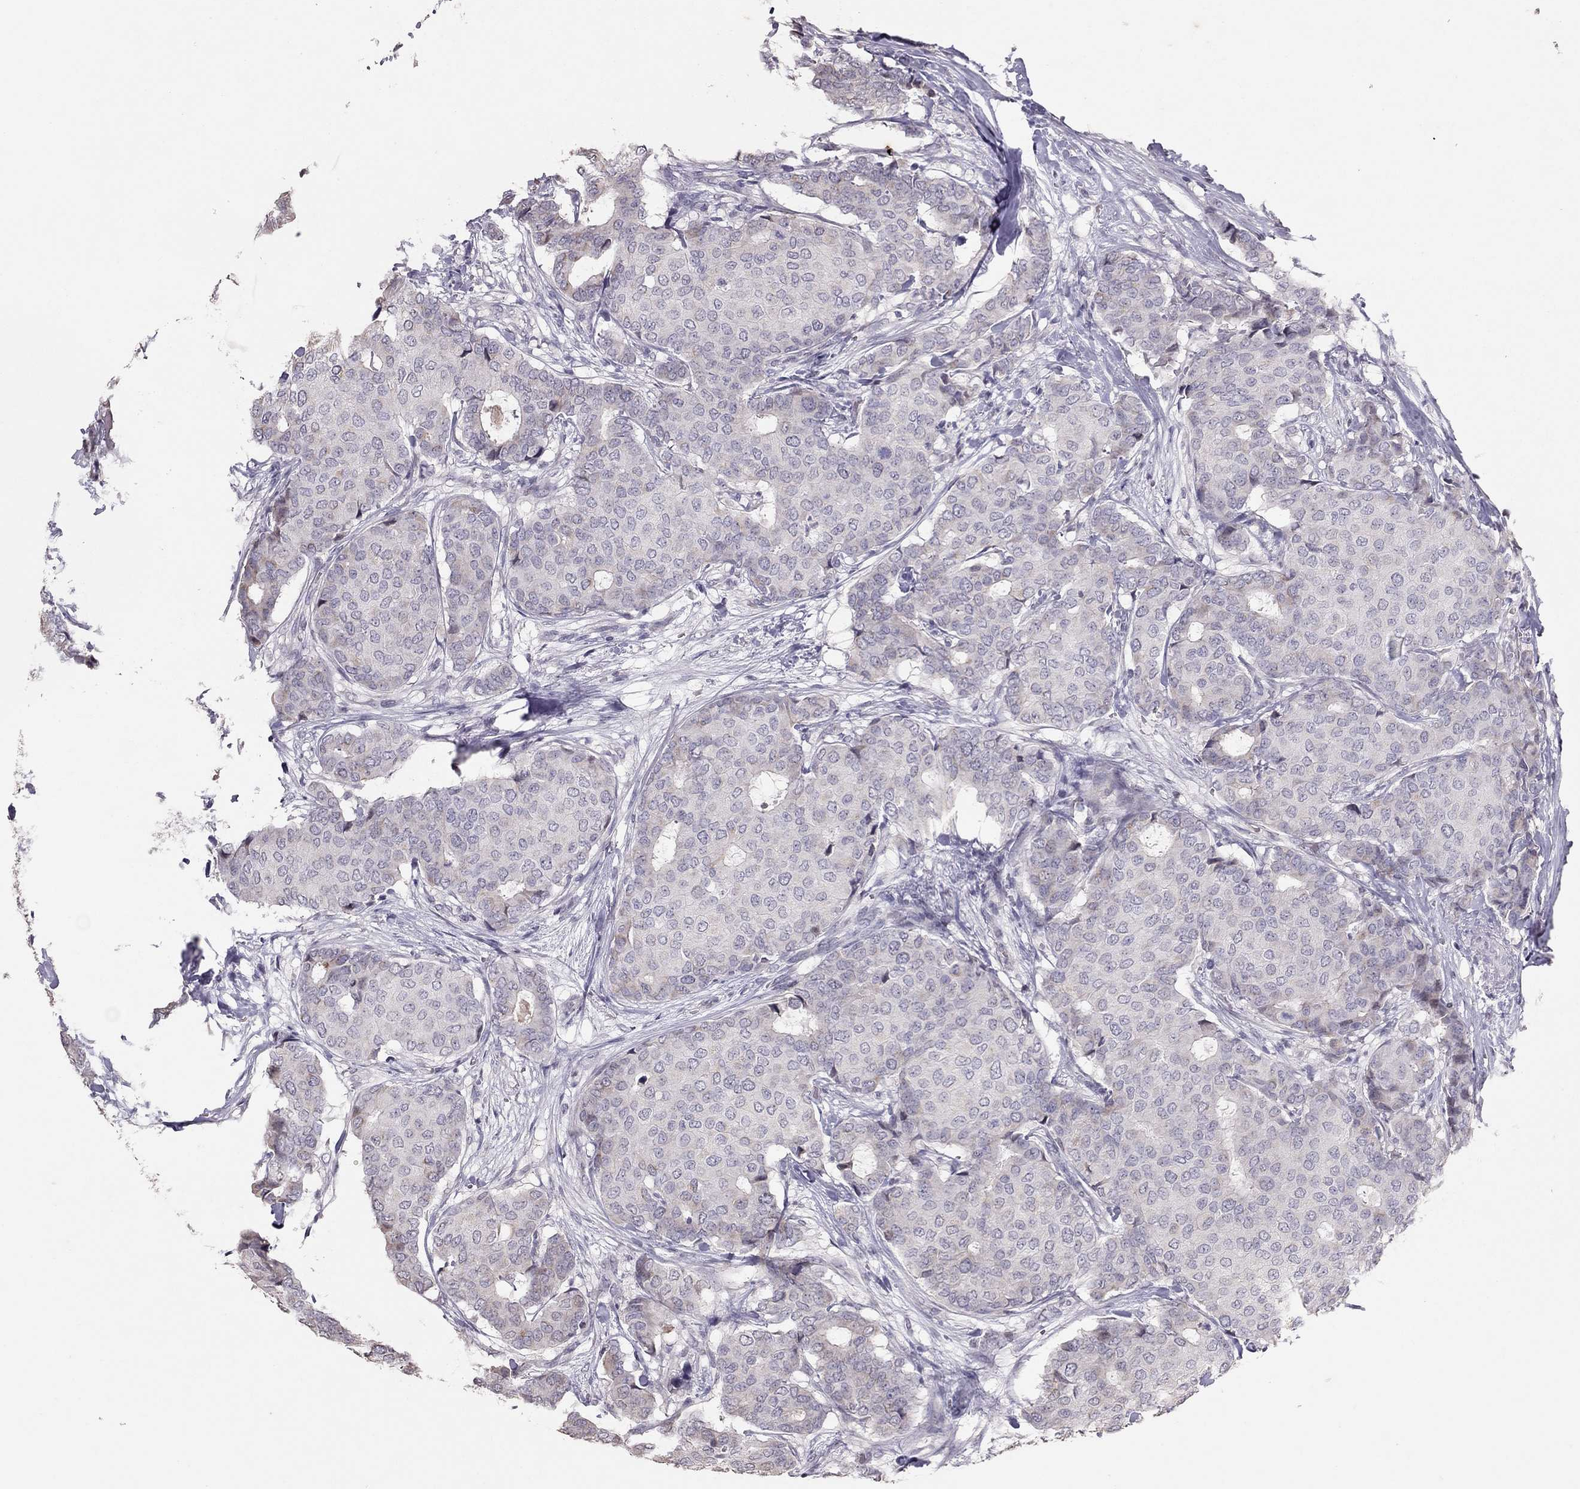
{"staining": {"intensity": "negative", "quantity": "none", "location": "none"}, "tissue": "breast cancer", "cell_type": "Tumor cells", "image_type": "cancer", "snomed": [{"axis": "morphology", "description": "Duct carcinoma"}, {"axis": "topography", "description": "Breast"}], "caption": "Immunohistochemistry of human intraductal carcinoma (breast) demonstrates no staining in tumor cells.", "gene": "TSHB", "patient": {"sex": "female", "age": 75}}